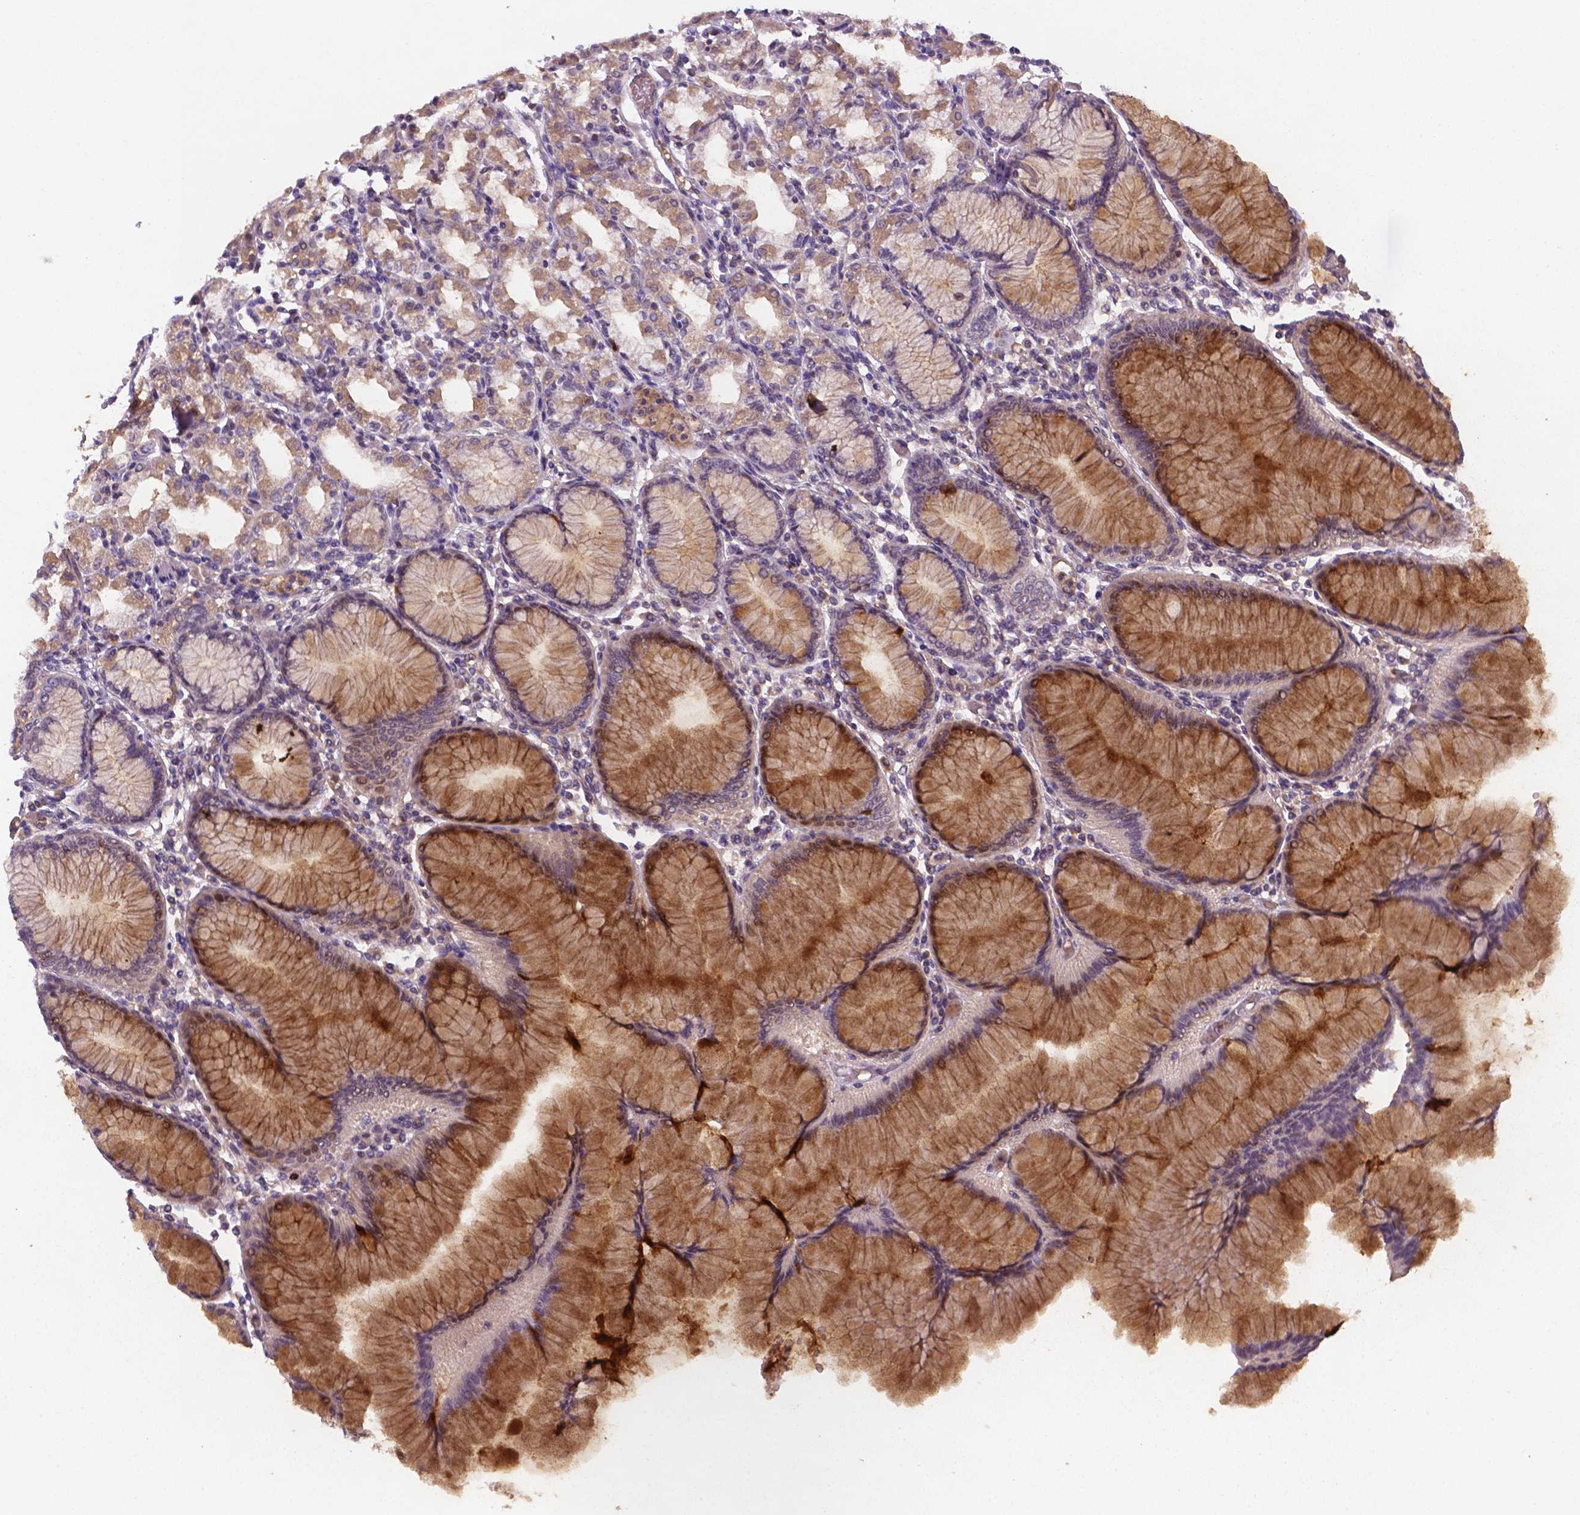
{"staining": {"intensity": "moderate", "quantity": "<25%", "location": "cytoplasmic/membranous"}, "tissue": "stomach", "cell_type": "Glandular cells", "image_type": "normal", "snomed": [{"axis": "morphology", "description": "Normal tissue, NOS"}, {"axis": "topography", "description": "Skeletal muscle"}, {"axis": "topography", "description": "Stomach"}], "caption": "Moderate cytoplasmic/membranous expression is appreciated in approximately <25% of glandular cells in benign stomach. The staining was performed using DAB (3,3'-diaminobenzidine) to visualize the protein expression in brown, while the nuclei were stained in blue with hematoxylin (Magnification: 20x).", "gene": "TM4SF20", "patient": {"sex": "female", "age": 57}}